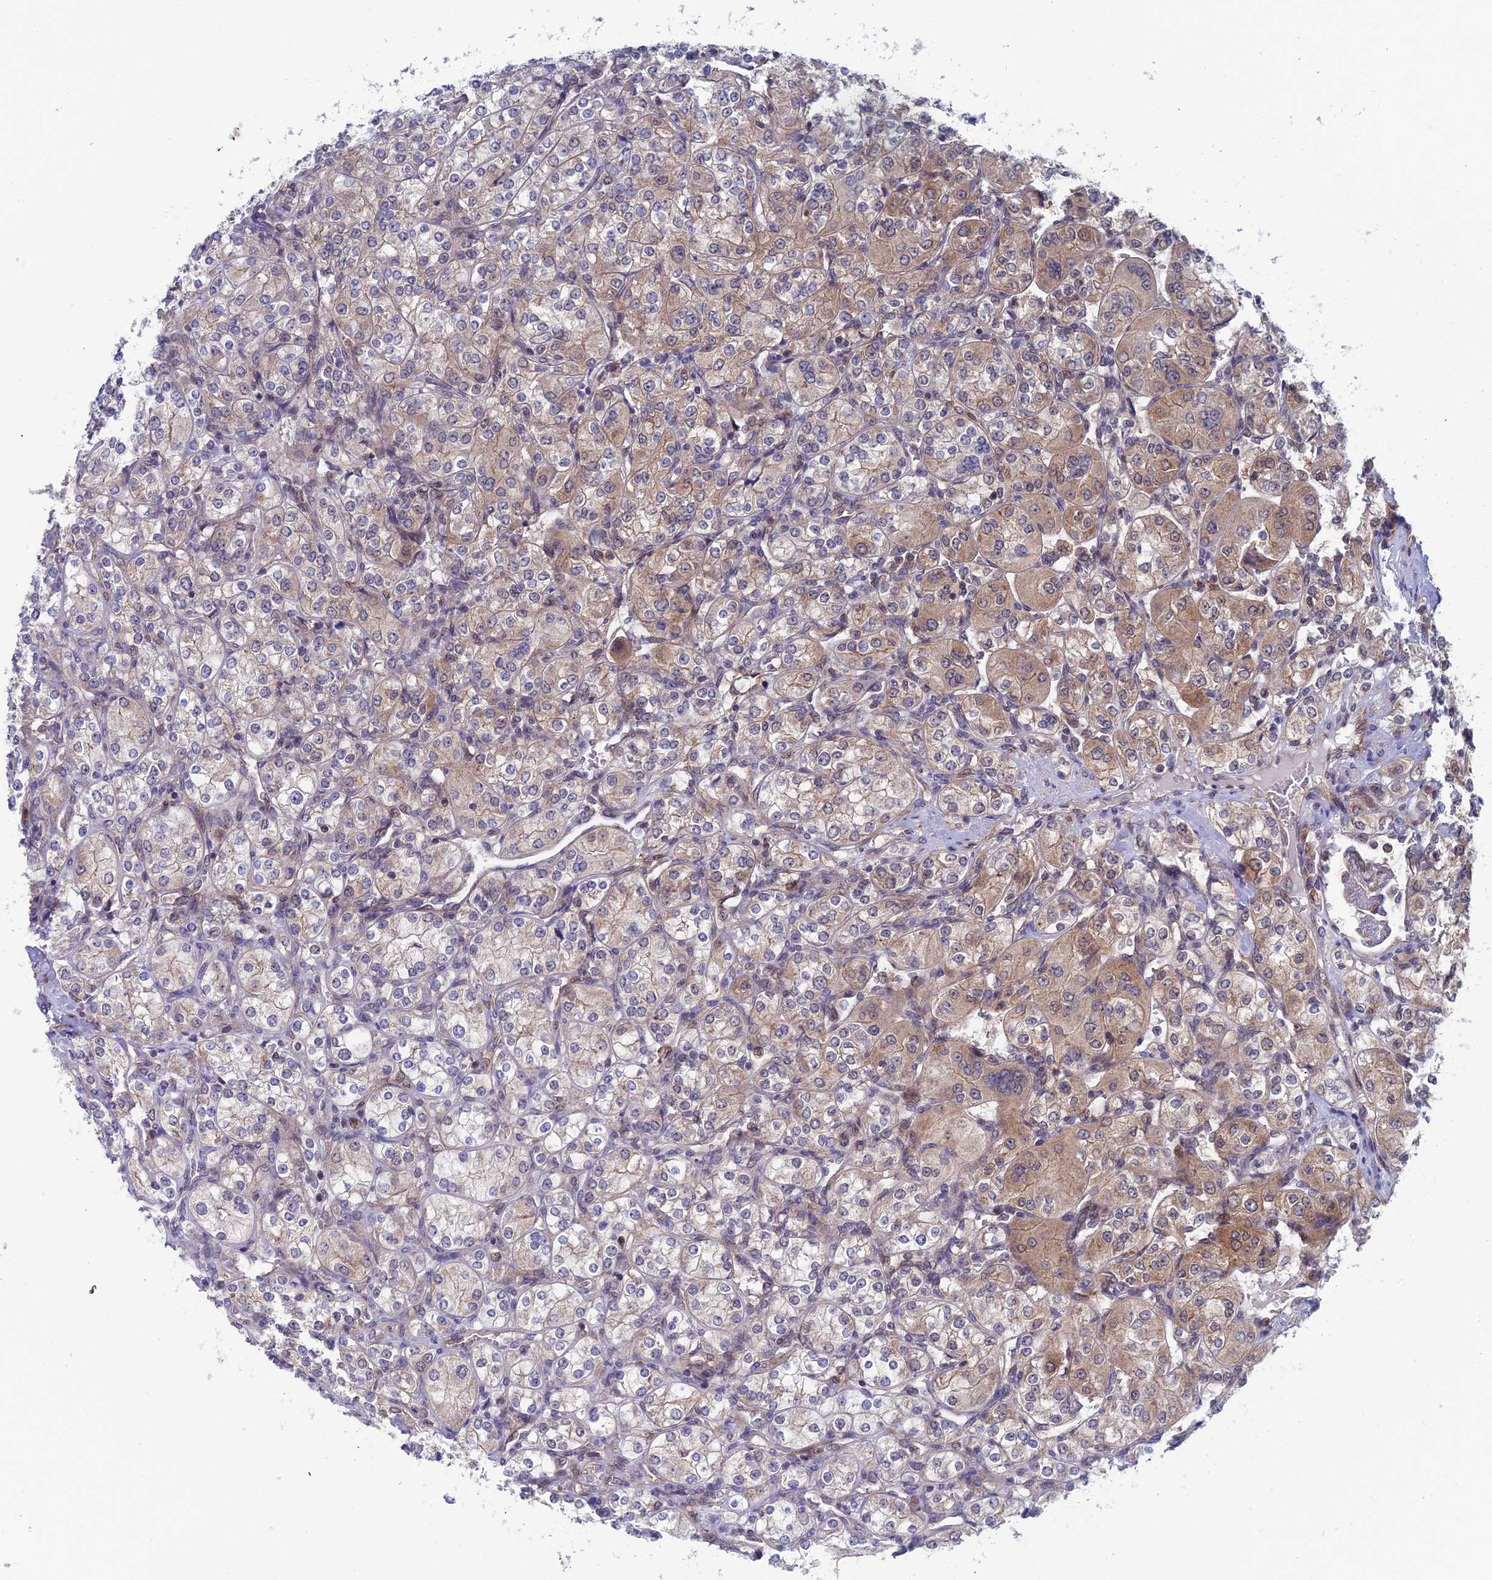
{"staining": {"intensity": "moderate", "quantity": "<25%", "location": "cytoplasmic/membranous"}, "tissue": "renal cancer", "cell_type": "Tumor cells", "image_type": "cancer", "snomed": [{"axis": "morphology", "description": "Adenocarcinoma, NOS"}, {"axis": "topography", "description": "Kidney"}], "caption": "Adenocarcinoma (renal) was stained to show a protein in brown. There is low levels of moderate cytoplasmic/membranous positivity in approximately <25% of tumor cells.", "gene": "IGBP1", "patient": {"sex": "male", "age": 77}}